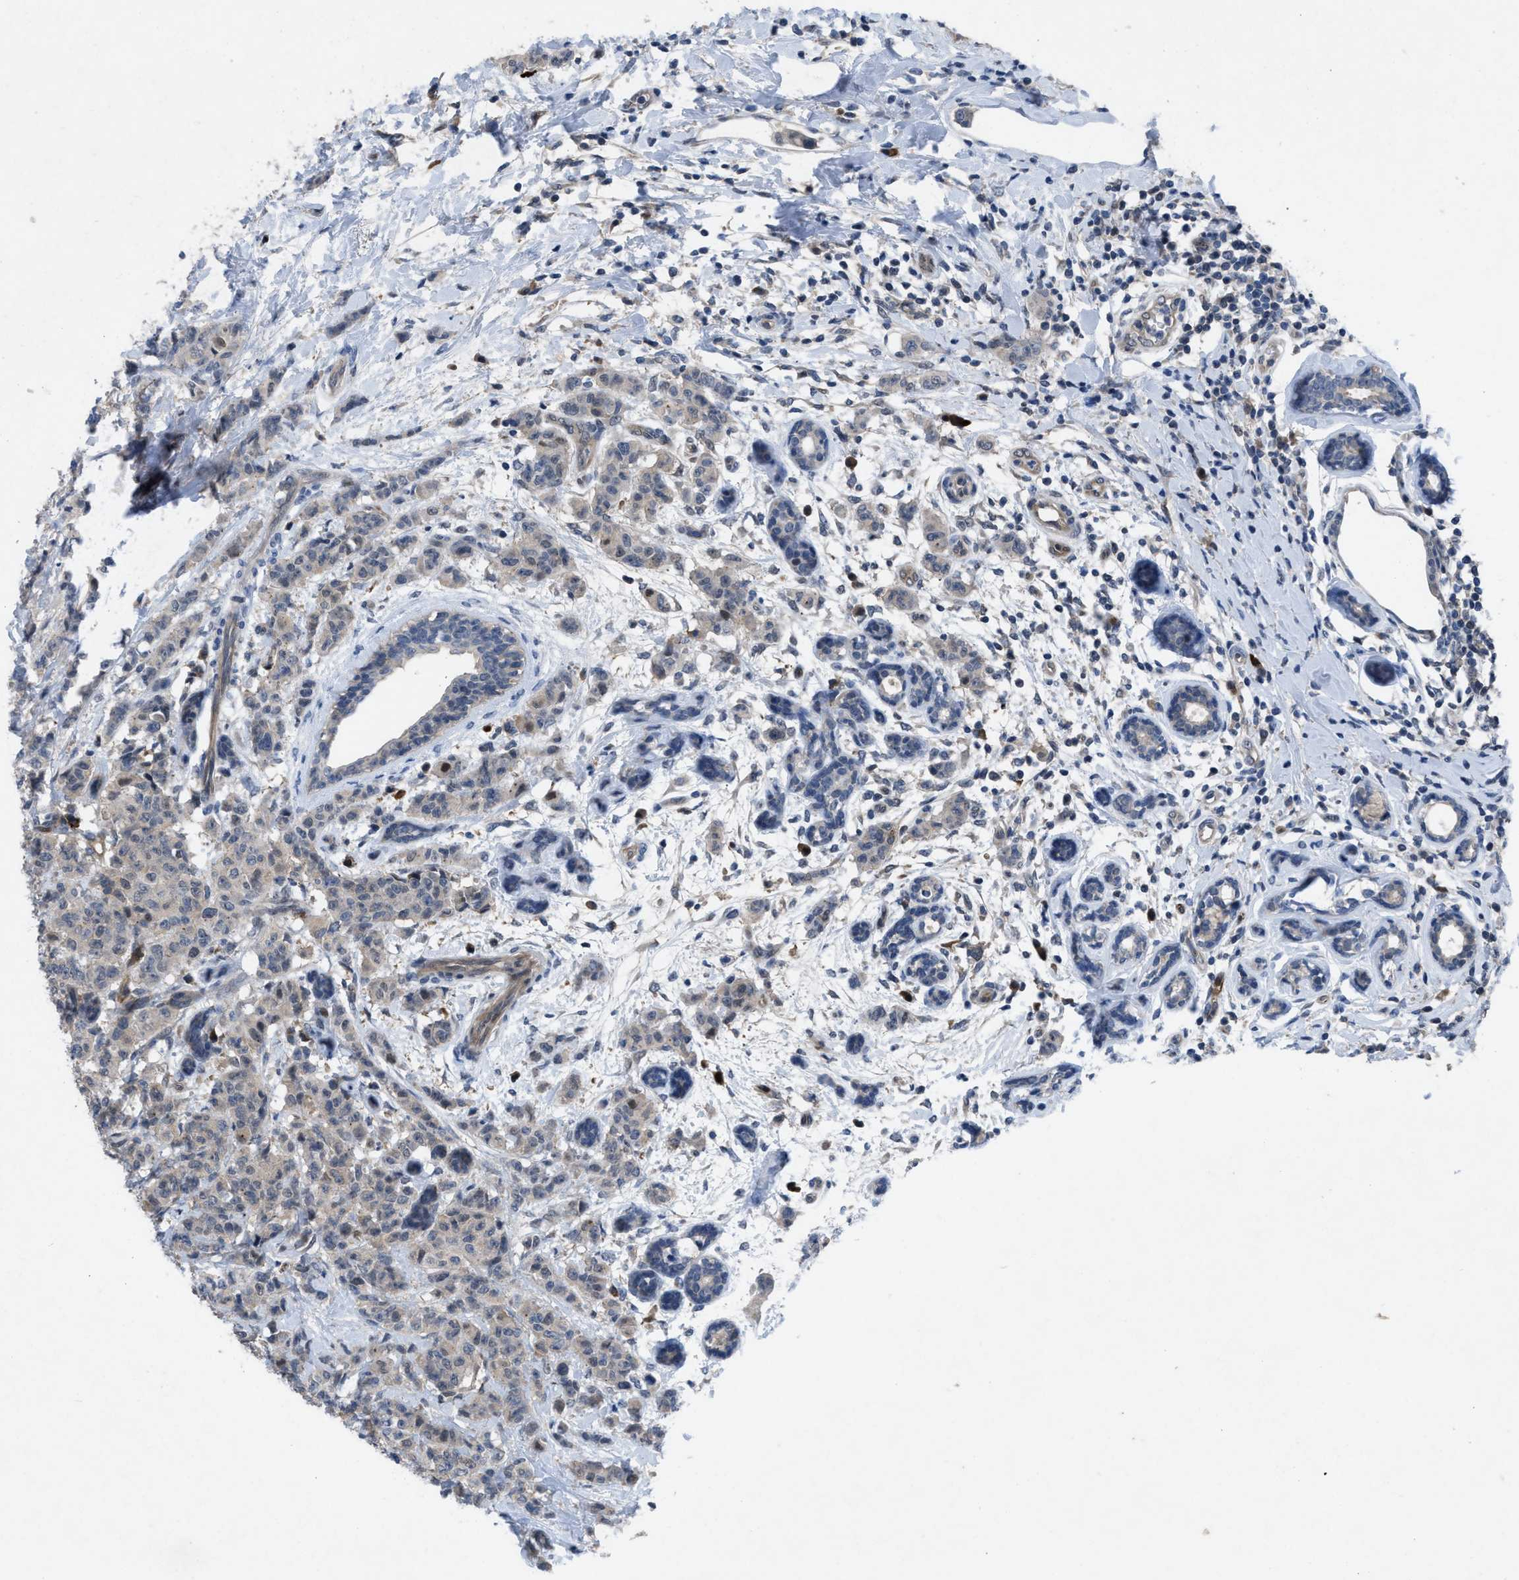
{"staining": {"intensity": "weak", "quantity": "25%-75%", "location": "cytoplasmic/membranous"}, "tissue": "breast cancer", "cell_type": "Tumor cells", "image_type": "cancer", "snomed": [{"axis": "morphology", "description": "Normal tissue, NOS"}, {"axis": "morphology", "description": "Duct carcinoma"}, {"axis": "topography", "description": "Breast"}], "caption": "This is an image of immunohistochemistry (IHC) staining of breast intraductal carcinoma, which shows weak positivity in the cytoplasmic/membranous of tumor cells.", "gene": "IL17RE", "patient": {"sex": "female", "age": 40}}